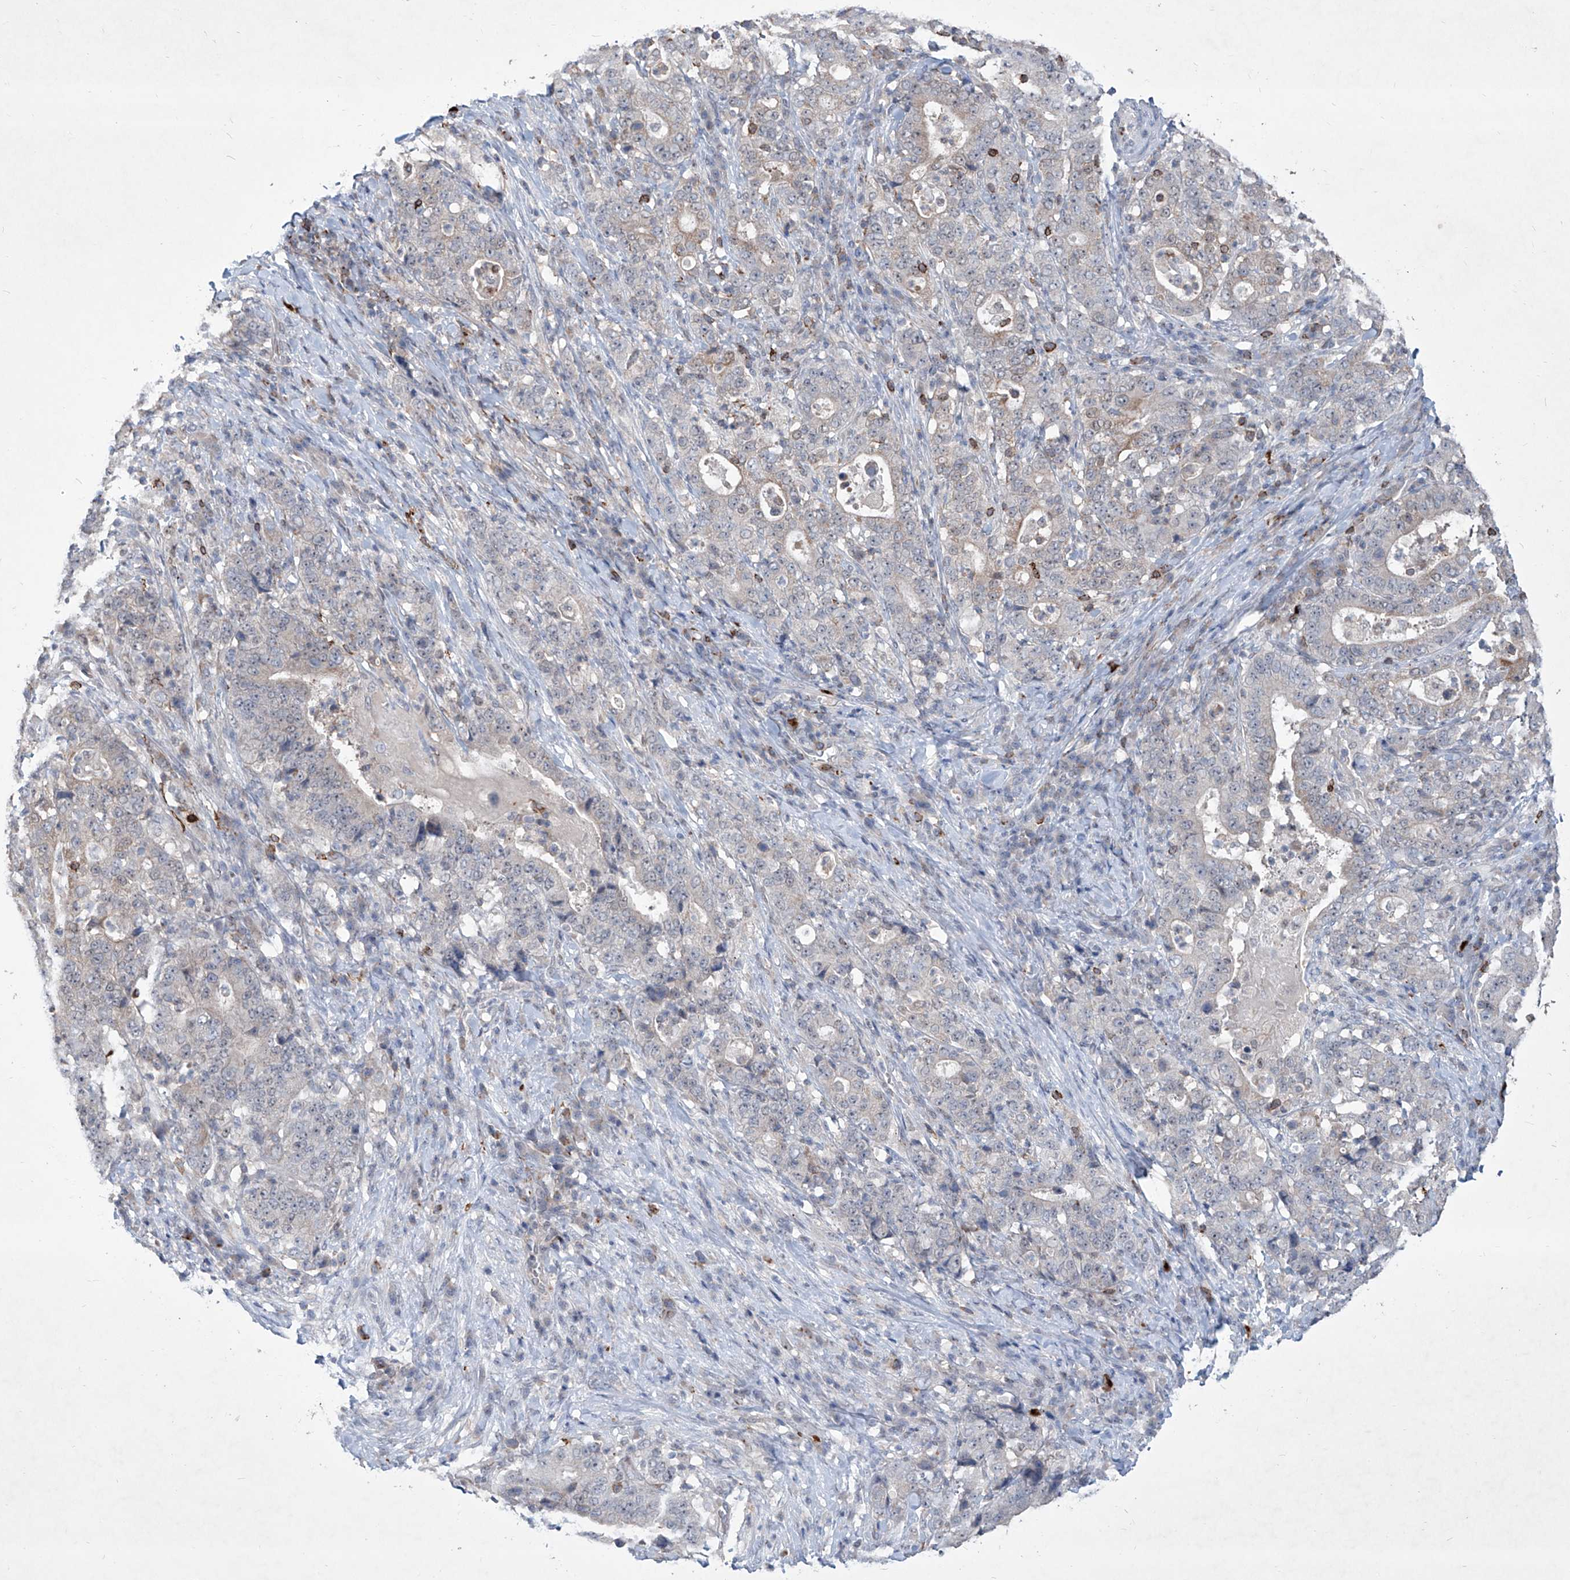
{"staining": {"intensity": "negative", "quantity": "none", "location": "none"}, "tissue": "stomach cancer", "cell_type": "Tumor cells", "image_type": "cancer", "snomed": [{"axis": "morphology", "description": "Normal tissue, NOS"}, {"axis": "morphology", "description": "Adenocarcinoma, NOS"}, {"axis": "topography", "description": "Stomach, upper"}, {"axis": "topography", "description": "Stomach"}], "caption": "This is an immunohistochemistry histopathology image of human stomach cancer (adenocarcinoma). There is no staining in tumor cells.", "gene": "ZBTB48", "patient": {"sex": "male", "age": 59}}